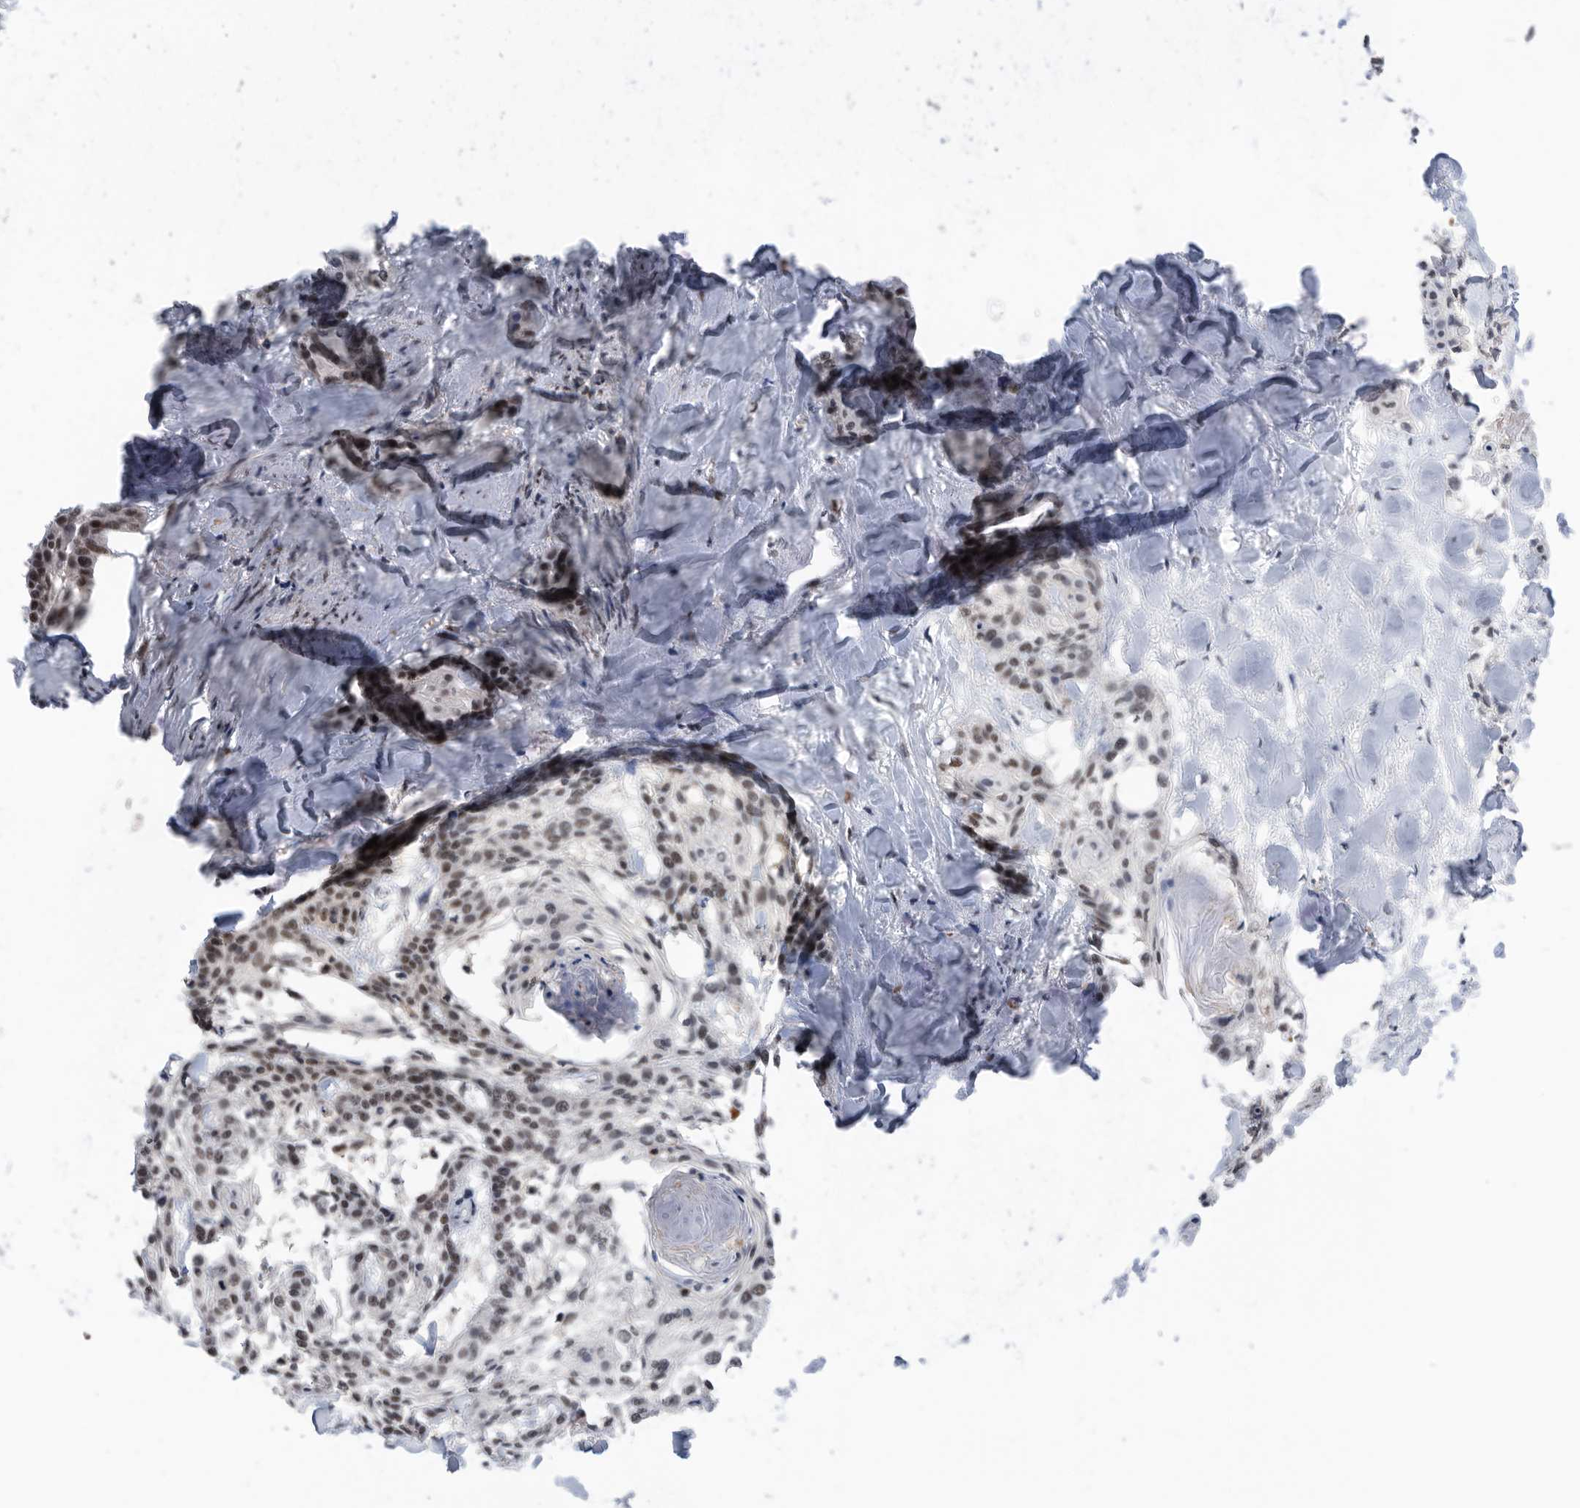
{"staining": {"intensity": "moderate", "quantity": ">75%", "location": "nuclear"}, "tissue": "cervical cancer", "cell_type": "Tumor cells", "image_type": "cancer", "snomed": [{"axis": "morphology", "description": "Squamous cell carcinoma, NOS"}, {"axis": "topography", "description": "Cervix"}], "caption": "Brown immunohistochemical staining in cervical cancer reveals moderate nuclear staining in about >75% of tumor cells.", "gene": "ZNF260", "patient": {"sex": "female", "age": 57}}